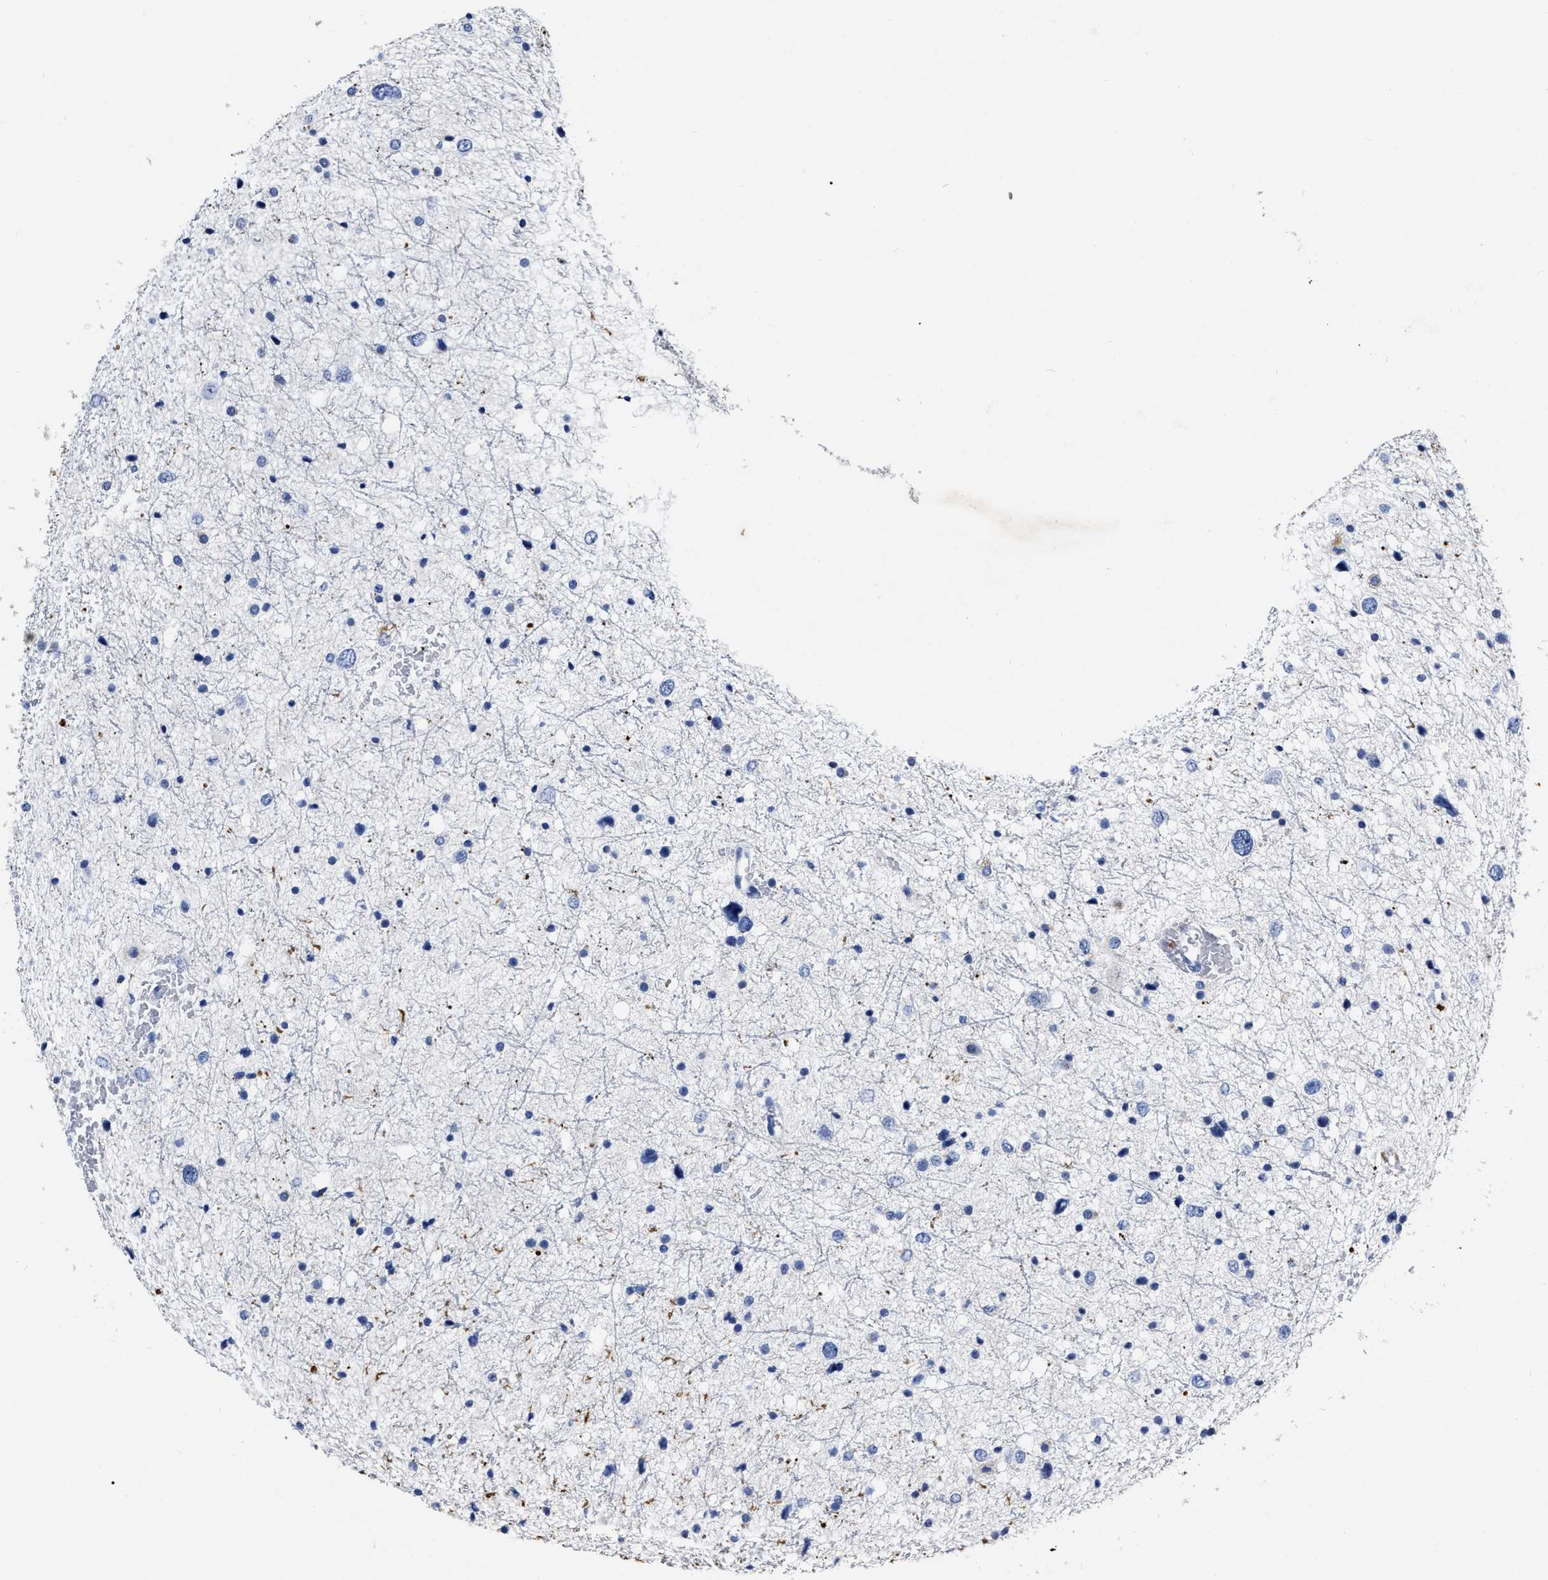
{"staining": {"intensity": "negative", "quantity": "none", "location": "none"}, "tissue": "glioma", "cell_type": "Tumor cells", "image_type": "cancer", "snomed": [{"axis": "morphology", "description": "Glioma, malignant, Low grade"}, {"axis": "topography", "description": "Brain"}], "caption": "High power microscopy photomicrograph of an IHC histopathology image of glioma, revealing no significant staining in tumor cells. The staining is performed using DAB (3,3'-diaminobenzidine) brown chromogen with nuclei counter-stained in using hematoxylin.", "gene": "OR10G3", "patient": {"sex": "female", "age": 37}}